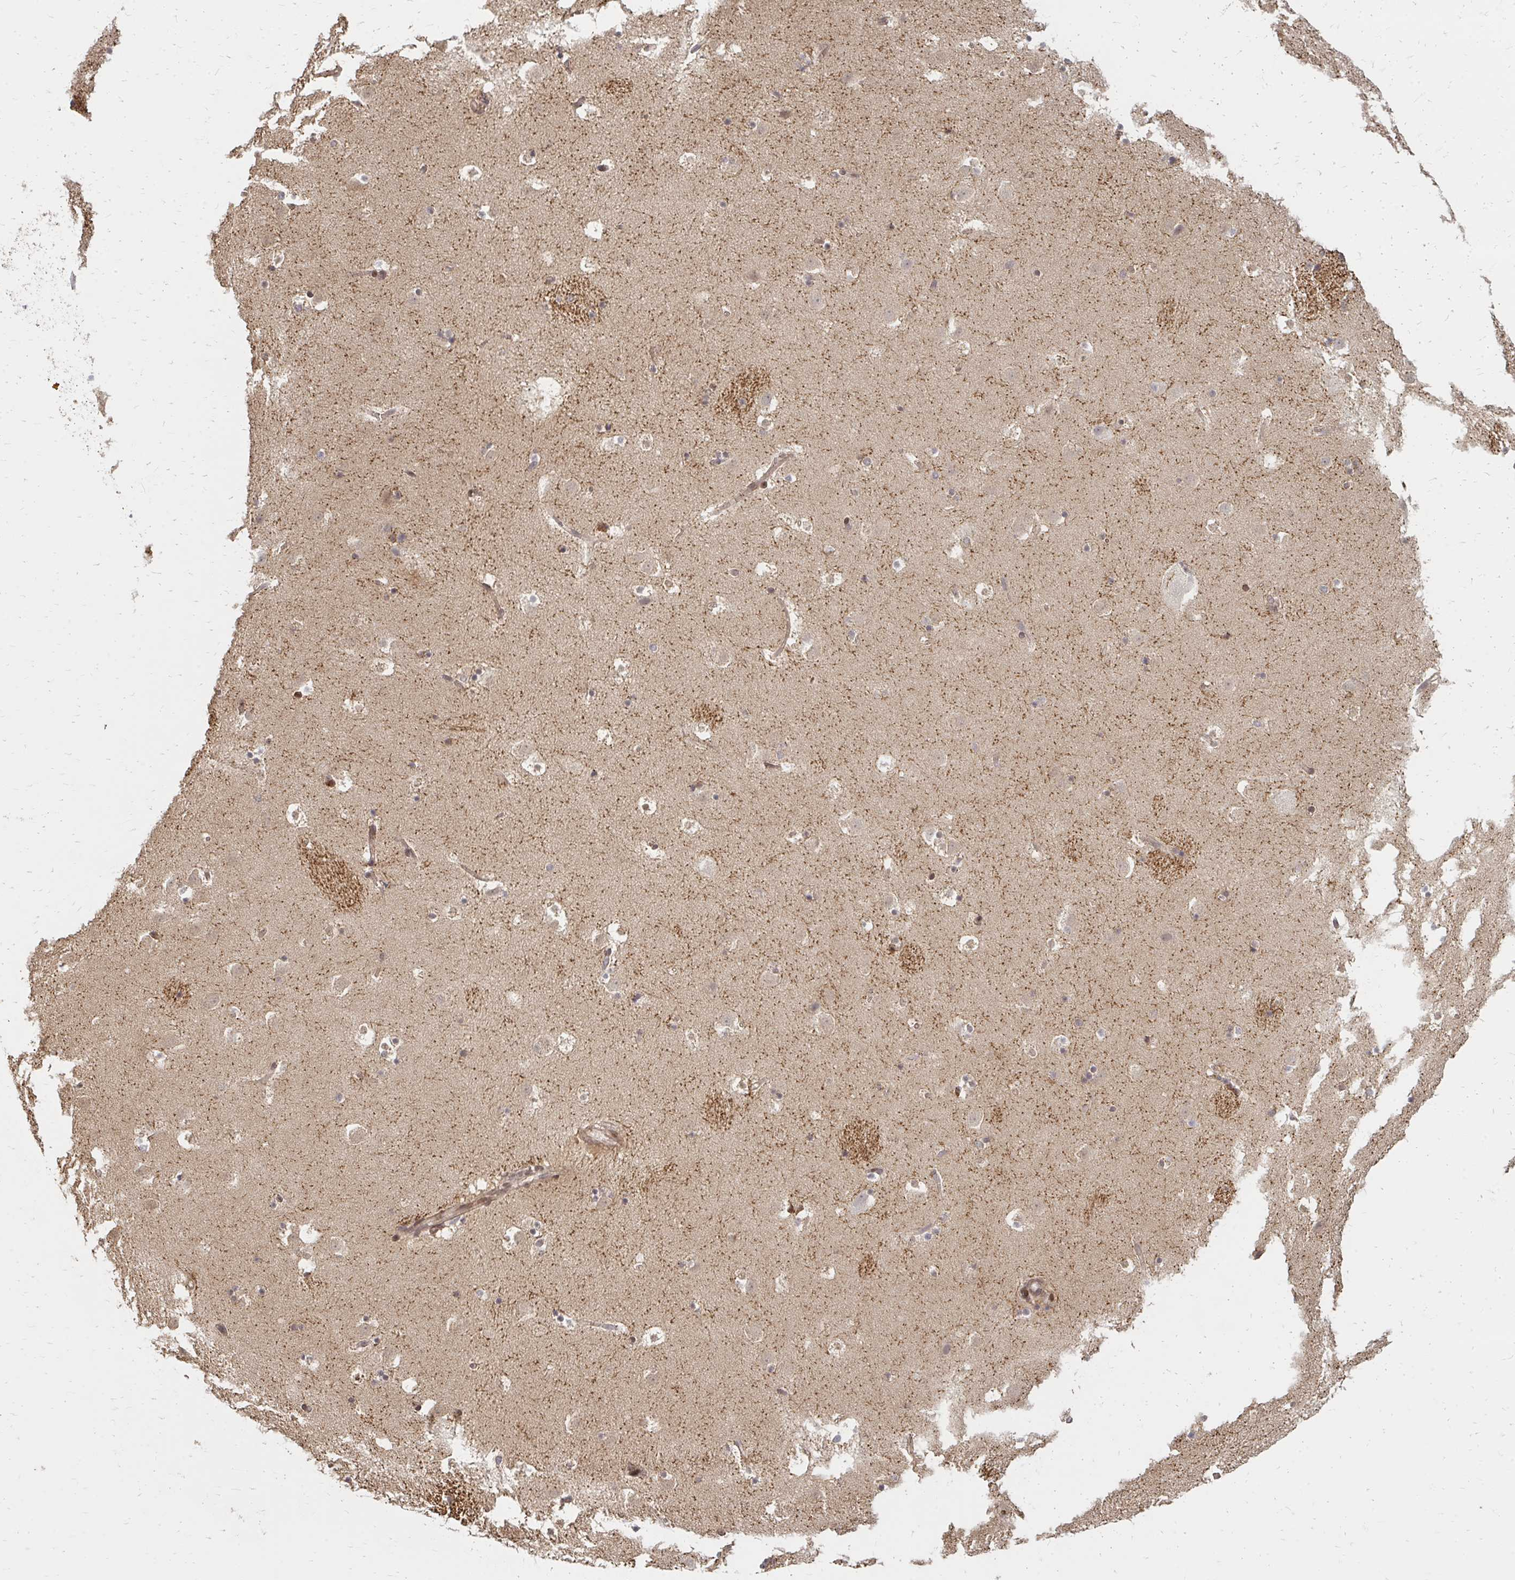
{"staining": {"intensity": "negative", "quantity": "none", "location": "none"}, "tissue": "caudate", "cell_type": "Glial cells", "image_type": "normal", "snomed": [{"axis": "morphology", "description": "Normal tissue, NOS"}, {"axis": "topography", "description": "Lateral ventricle wall"}], "caption": "IHC image of unremarkable human caudate stained for a protein (brown), which reveals no staining in glial cells.", "gene": "ZNF285", "patient": {"sex": "male", "age": 37}}